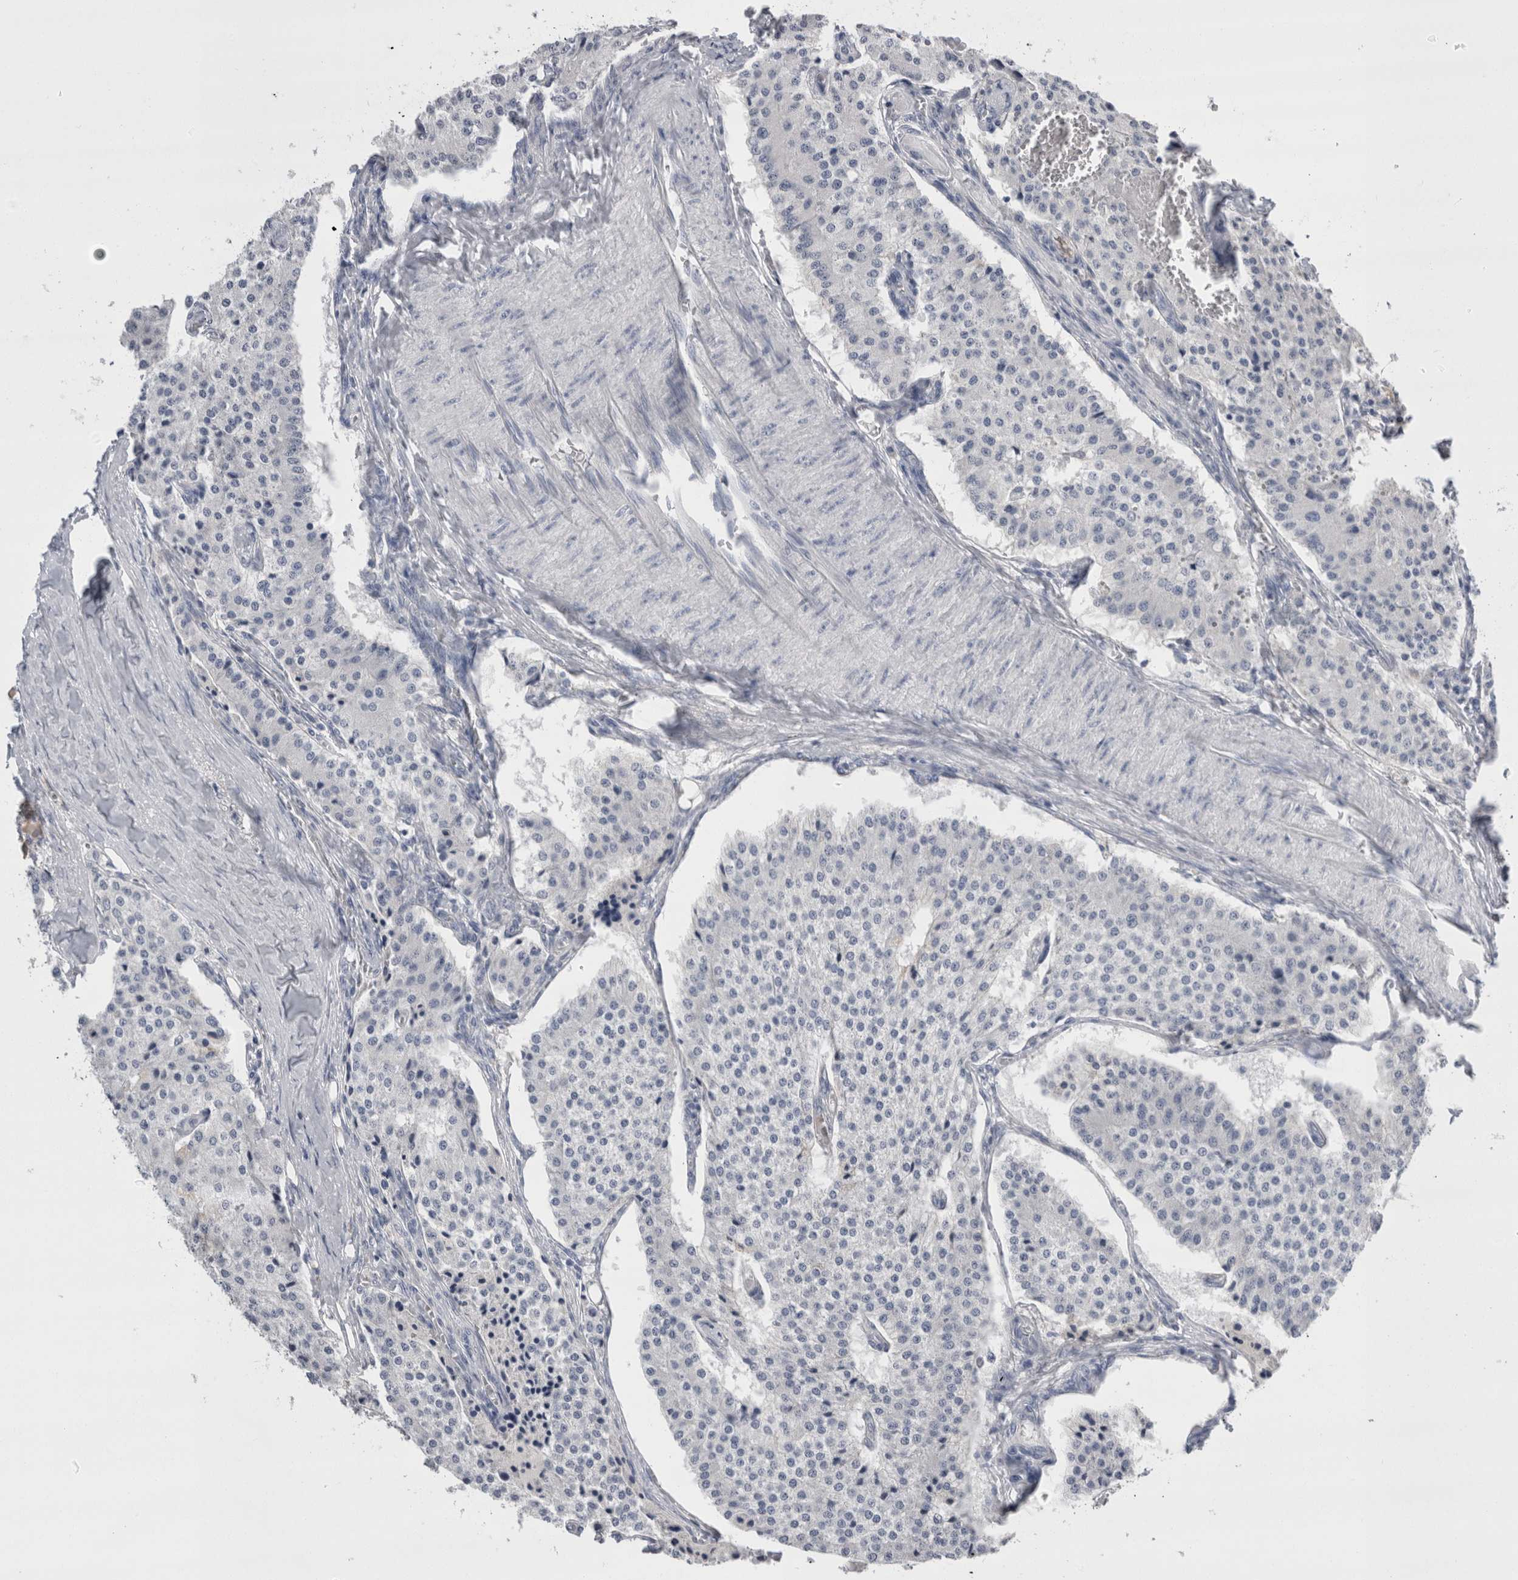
{"staining": {"intensity": "negative", "quantity": "none", "location": "none"}, "tissue": "carcinoid", "cell_type": "Tumor cells", "image_type": "cancer", "snomed": [{"axis": "morphology", "description": "Carcinoid, malignant, NOS"}, {"axis": "topography", "description": "Colon"}], "caption": "The immunohistochemistry image has no significant positivity in tumor cells of malignant carcinoid tissue. (Brightfield microscopy of DAB (3,3'-diaminobenzidine) immunohistochemistry at high magnification).", "gene": "REG1A", "patient": {"sex": "female", "age": 52}}